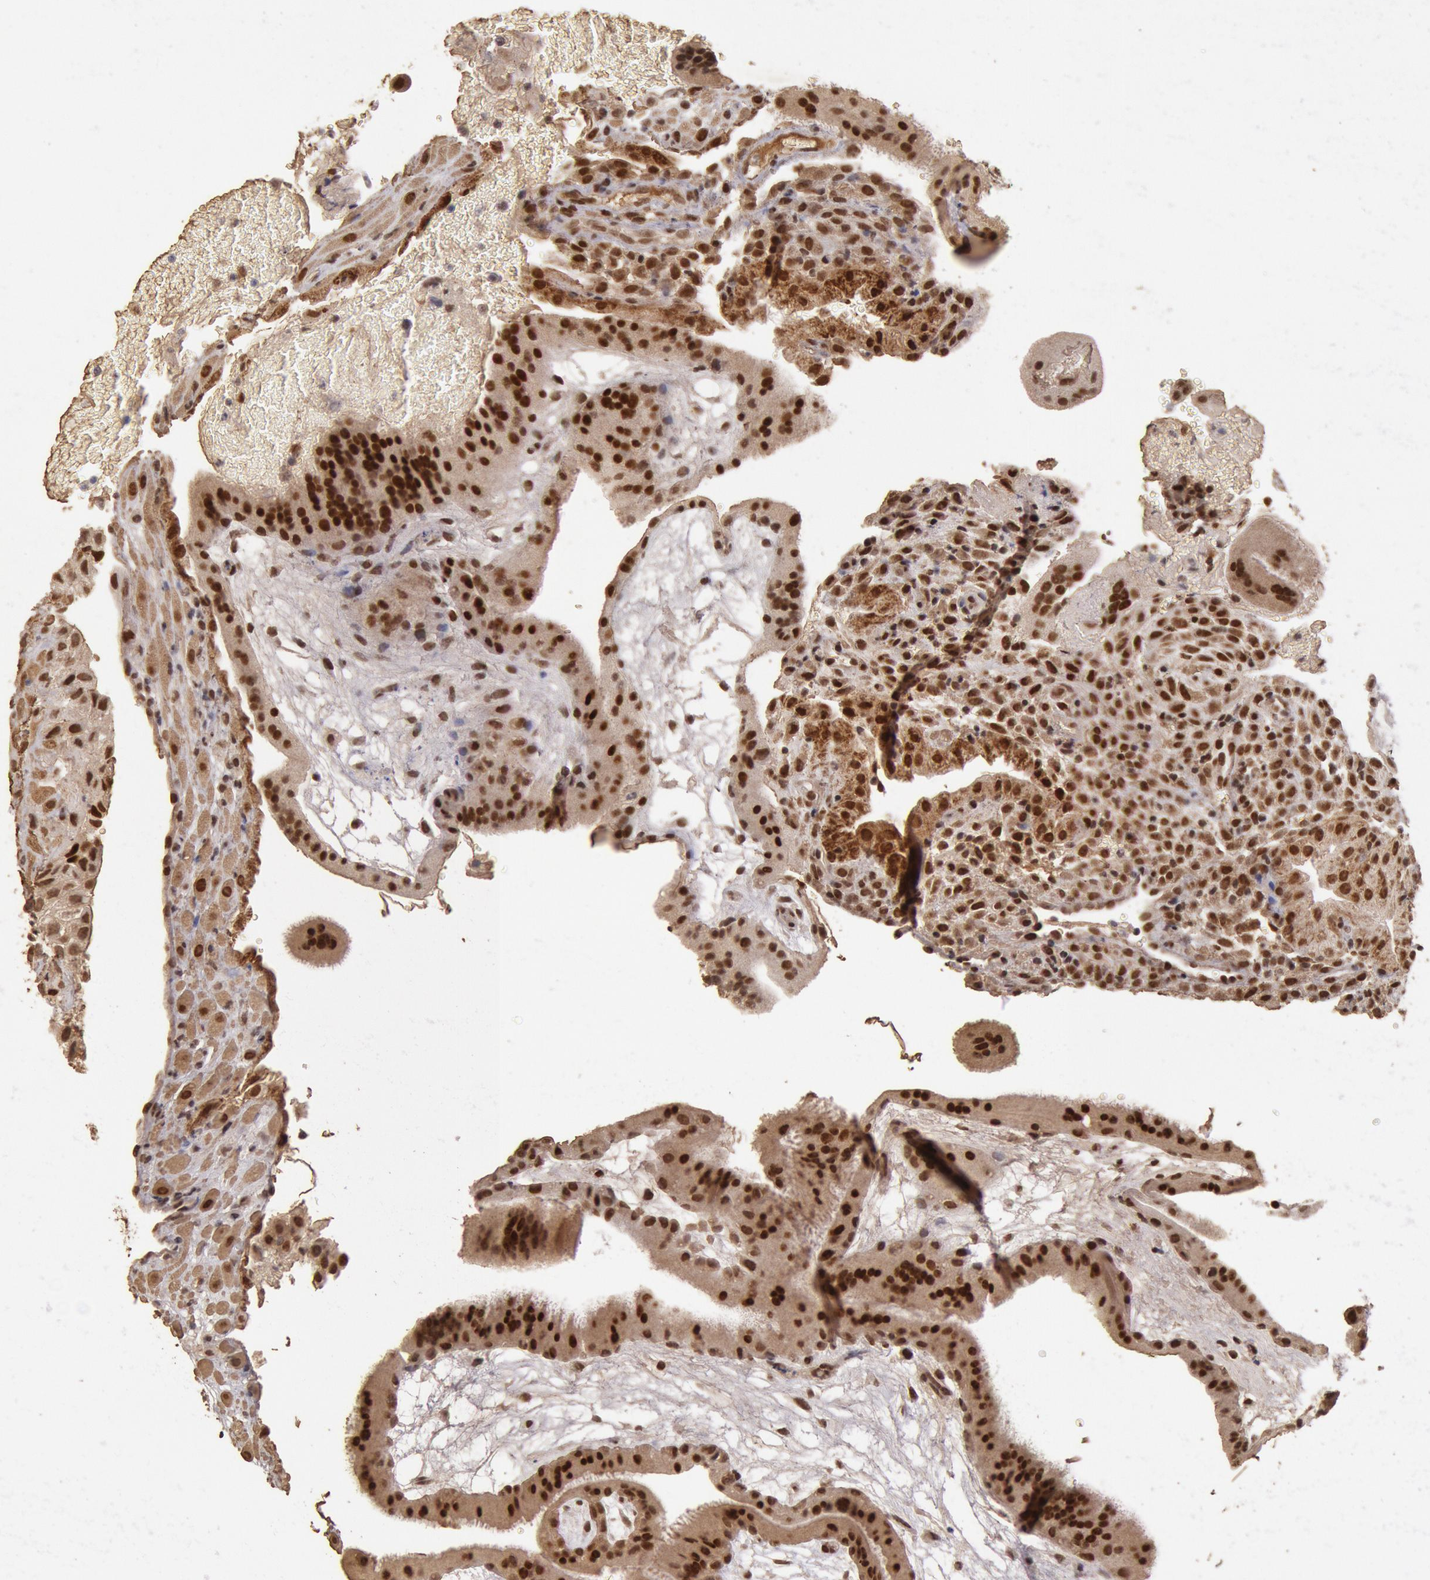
{"staining": {"intensity": "moderate", "quantity": ">75%", "location": "cytoplasmic/membranous,nuclear"}, "tissue": "placenta", "cell_type": "Decidual cells", "image_type": "normal", "snomed": [{"axis": "morphology", "description": "Normal tissue, NOS"}, {"axis": "topography", "description": "Placenta"}], "caption": "Decidual cells demonstrate medium levels of moderate cytoplasmic/membranous,nuclear expression in about >75% of cells in normal placenta. The staining was performed using DAB, with brown indicating positive protein expression. Nuclei are stained blue with hematoxylin.", "gene": "CDKN2B", "patient": {"sex": "female", "age": 19}}